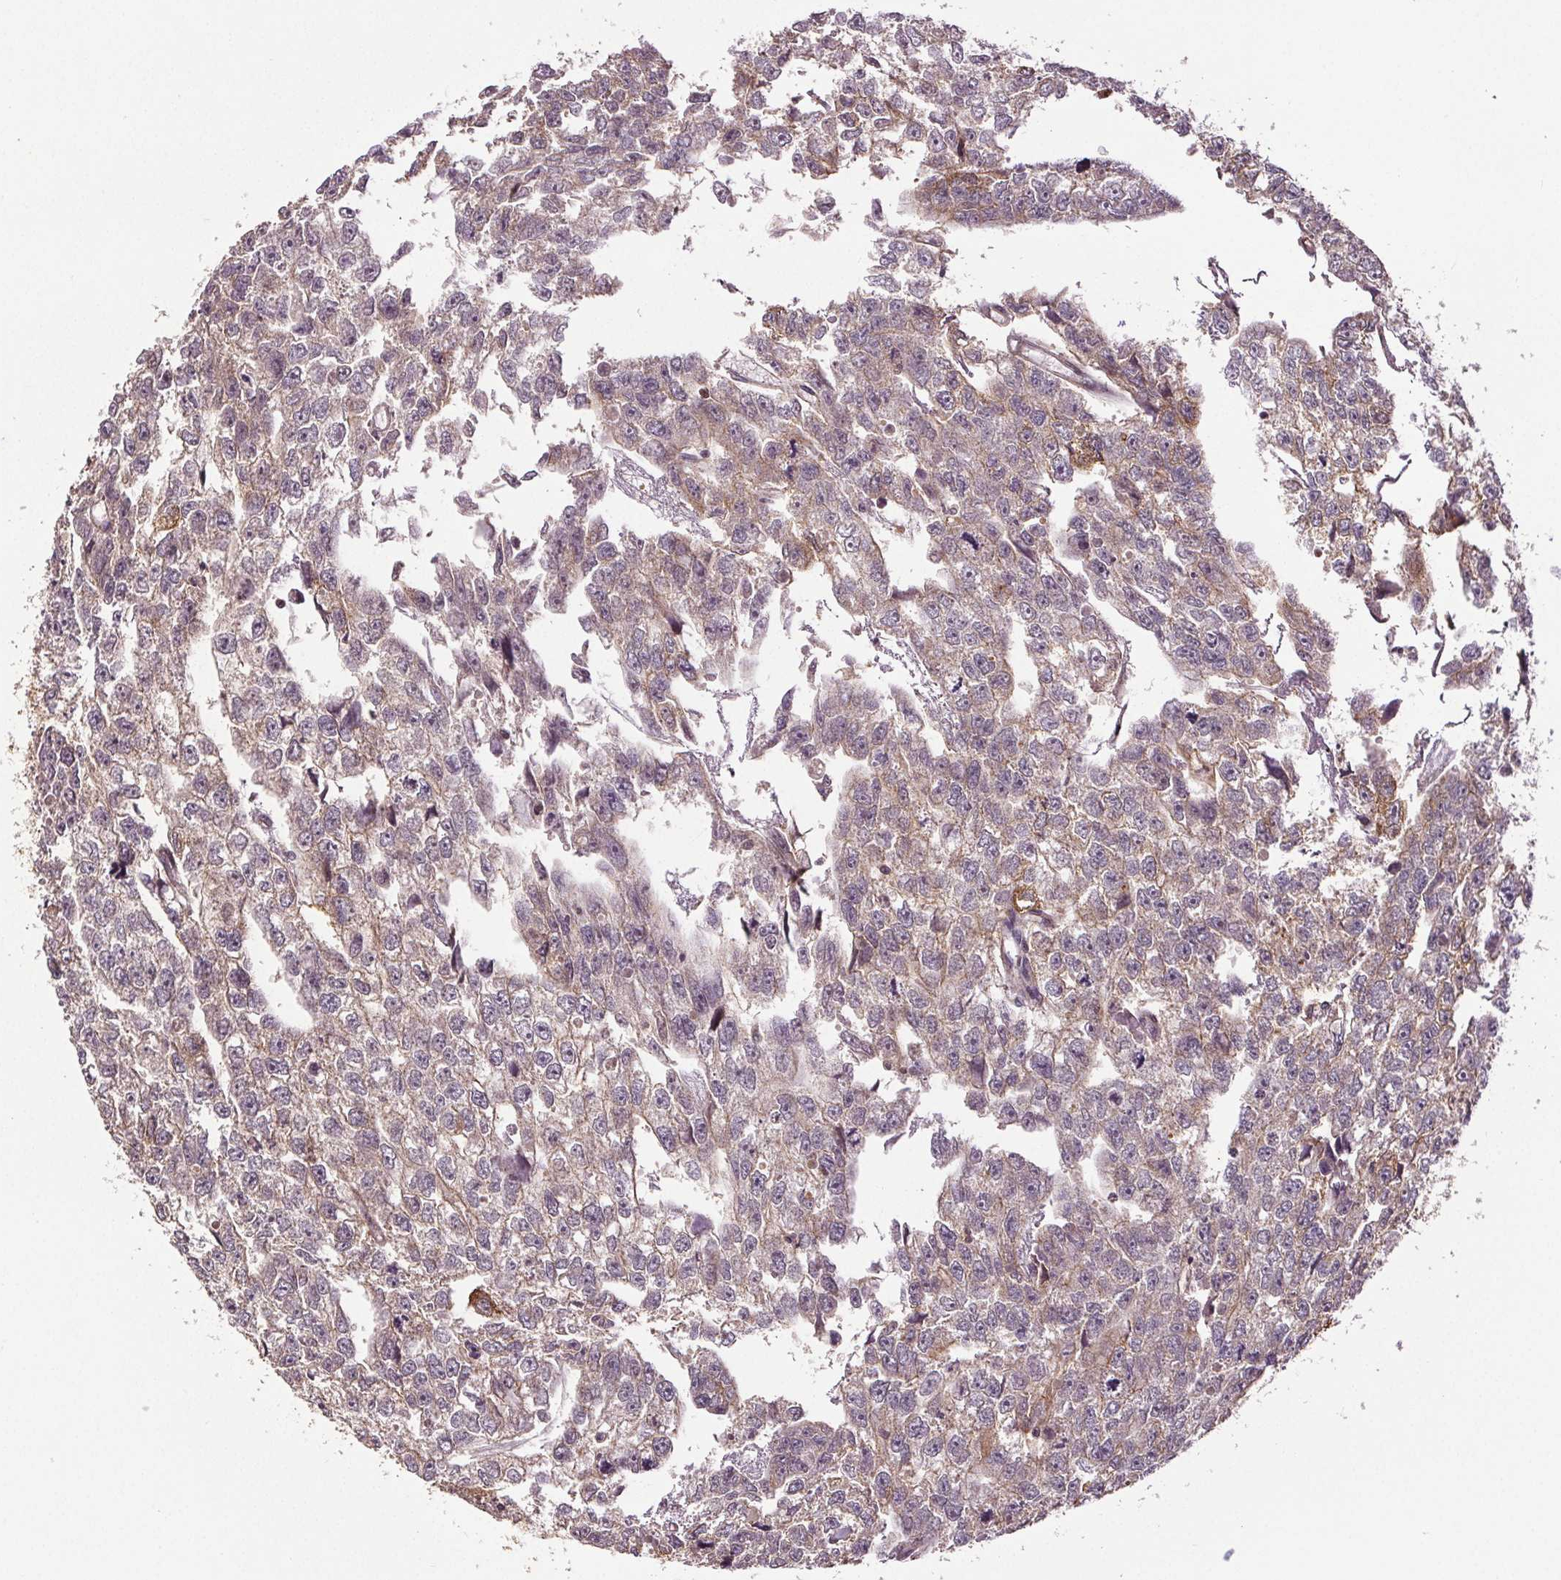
{"staining": {"intensity": "weak", "quantity": "<25%", "location": "cytoplasmic/membranous"}, "tissue": "testis cancer", "cell_type": "Tumor cells", "image_type": "cancer", "snomed": [{"axis": "morphology", "description": "Carcinoma, Embryonal, NOS"}, {"axis": "morphology", "description": "Teratoma, malignant, NOS"}, {"axis": "topography", "description": "Testis"}], "caption": "High magnification brightfield microscopy of testis teratoma (malignant) stained with DAB (brown) and counterstained with hematoxylin (blue): tumor cells show no significant expression.", "gene": "EPHB3", "patient": {"sex": "male", "age": 44}}